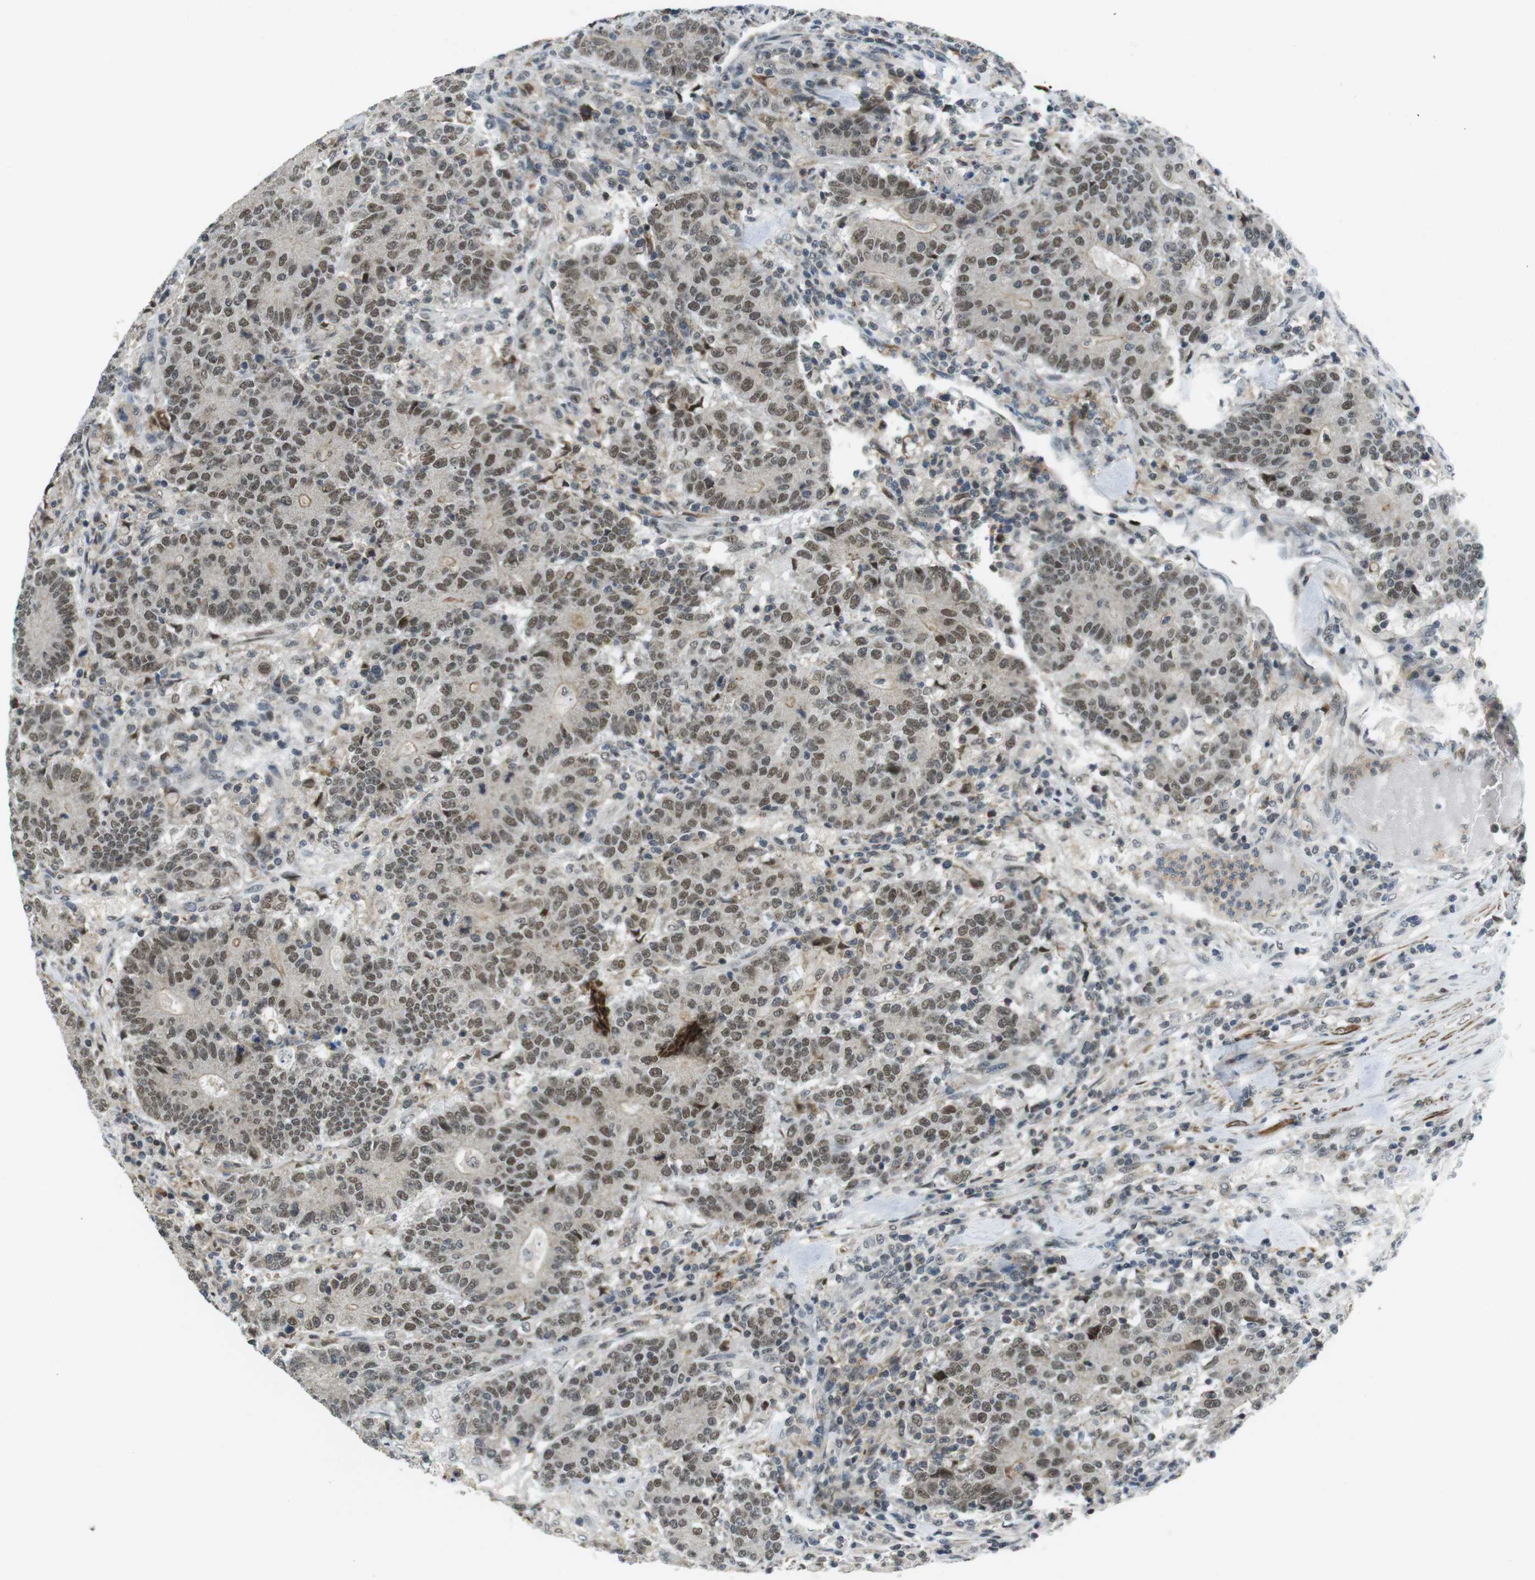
{"staining": {"intensity": "moderate", "quantity": ">75%", "location": "nuclear"}, "tissue": "colorectal cancer", "cell_type": "Tumor cells", "image_type": "cancer", "snomed": [{"axis": "morphology", "description": "Normal tissue, NOS"}, {"axis": "morphology", "description": "Adenocarcinoma, NOS"}, {"axis": "topography", "description": "Colon"}], "caption": "A photomicrograph showing moderate nuclear positivity in about >75% of tumor cells in colorectal cancer (adenocarcinoma), as visualized by brown immunohistochemical staining.", "gene": "USP7", "patient": {"sex": "female", "age": 75}}